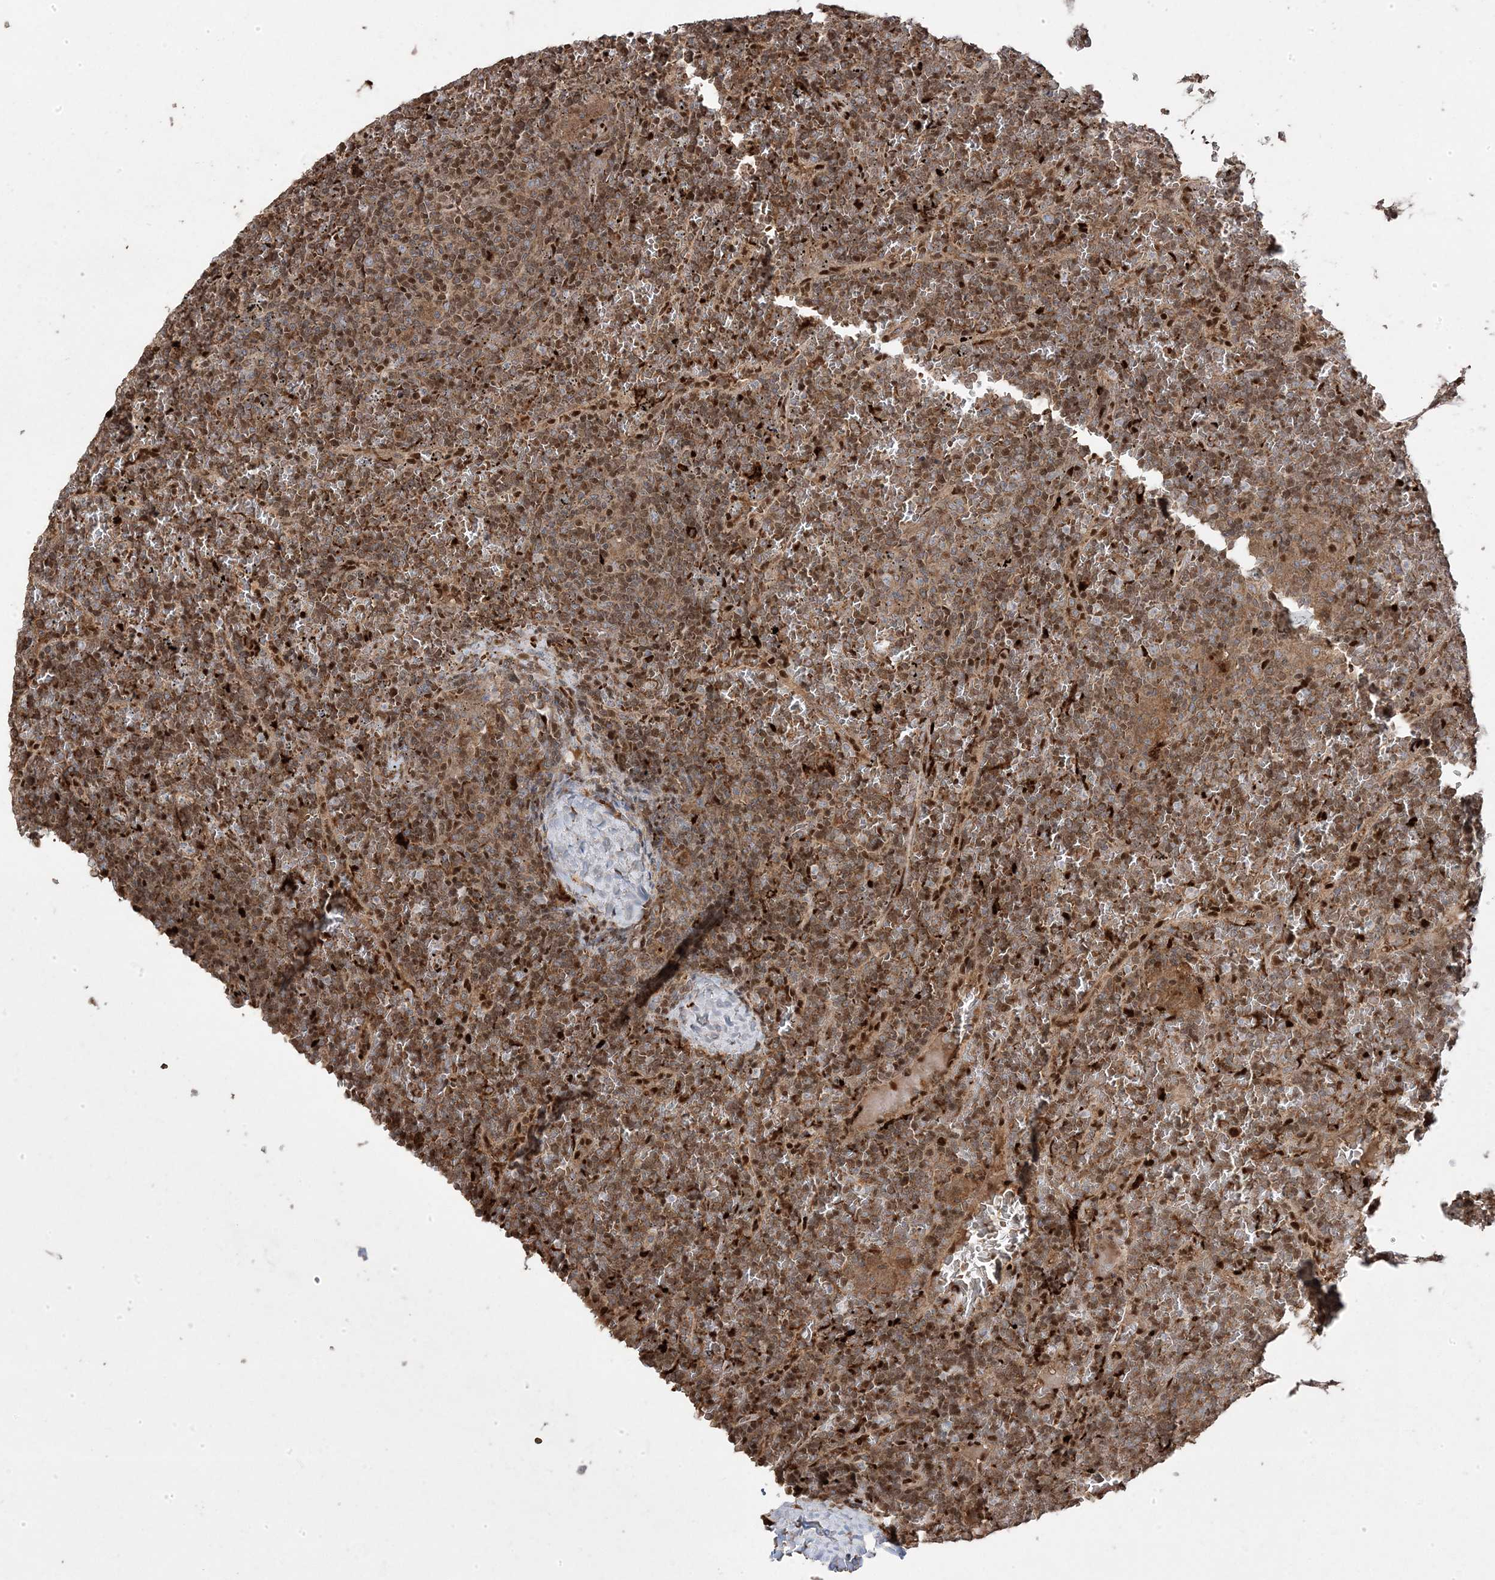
{"staining": {"intensity": "moderate", "quantity": ">75%", "location": "cytoplasmic/membranous,nuclear"}, "tissue": "lymphoma", "cell_type": "Tumor cells", "image_type": "cancer", "snomed": [{"axis": "morphology", "description": "Malignant lymphoma, non-Hodgkin's type, Low grade"}, {"axis": "topography", "description": "Spleen"}], "caption": "Lymphoma stained for a protein (brown) exhibits moderate cytoplasmic/membranous and nuclear positive positivity in approximately >75% of tumor cells.", "gene": "PPOX", "patient": {"sex": "female", "age": 19}}